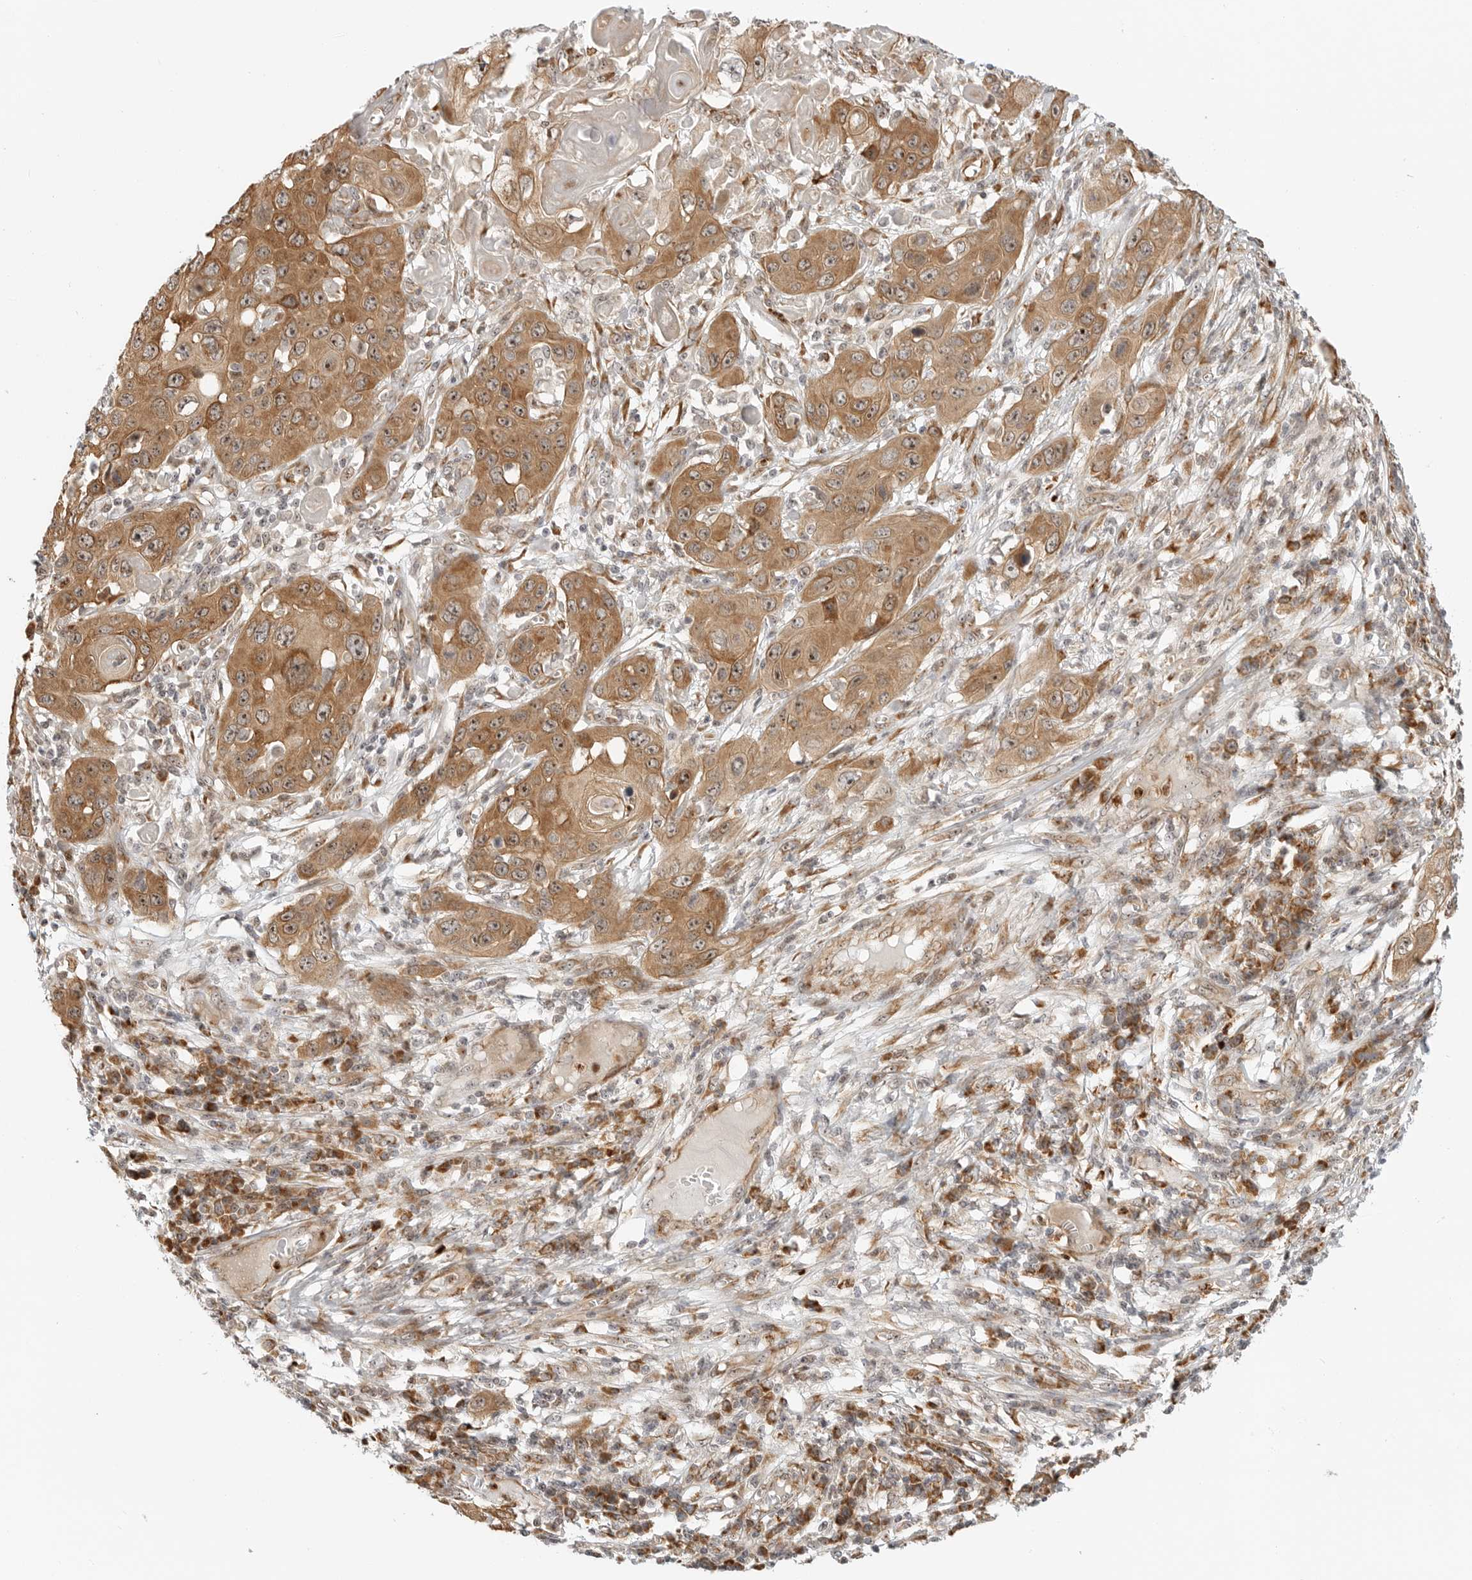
{"staining": {"intensity": "moderate", "quantity": ">75%", "location": "cytoplasmic/membranous,nuclear"}, "tissue": "skin cancer", "cell_type": "Tumor cells", "image_type": "cancer", "snomed": [{"axis": "morphology", "description": "Squamous cell carcinoma, NOS"}, {"axis": "topography", "description": "Skin"}], "caption": "Immunohistochemical staining of human skin cancer (squamous cell carcinoma) shows moderate cytoplasmic/membranous and nuclear protein positivity in approximately >75% of tumor cells. (brown staining indicates protein expression, while blue staining denotes nuclei).", "gene": "DSCC1", "patient": {"sex": "male", "age": 55}}